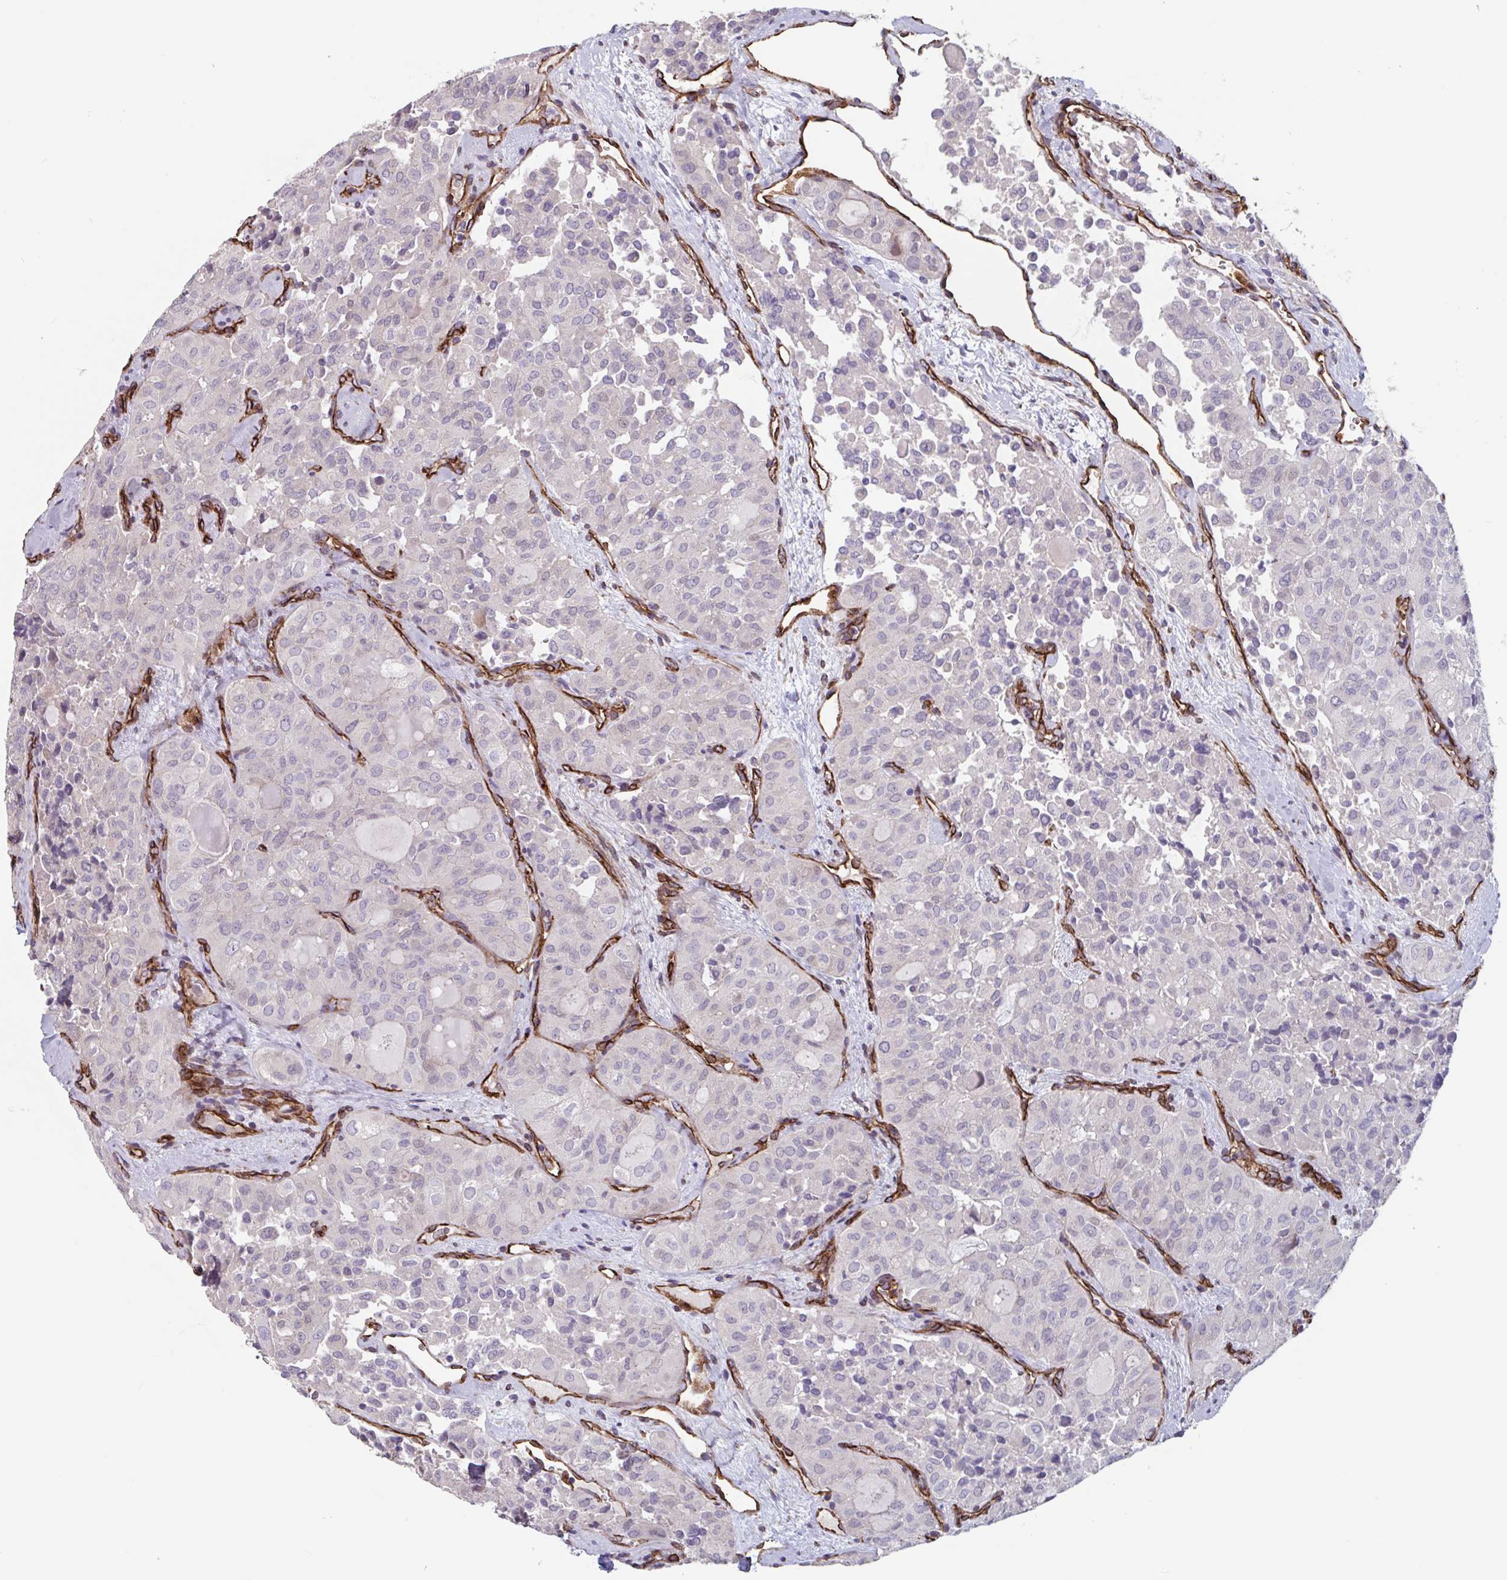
{"staining": {"intensity": "negative", "quantity": "none", "location": "none"}, "tissue": "thyroid cancer", "cell_type": "Tumor cells", "image_type": "cancer", "snomed": [{"axis": "morphology", "description": "Follicular adenoma carcinoma, NOS"}, {"axis": "topography", "description": "Thyroid gland"}], "caption": "IHC of human thyroid cancer shows no staining in tumor cells.", "gene": "CITED4", "patient": {"sex": "male", "age": 75}}